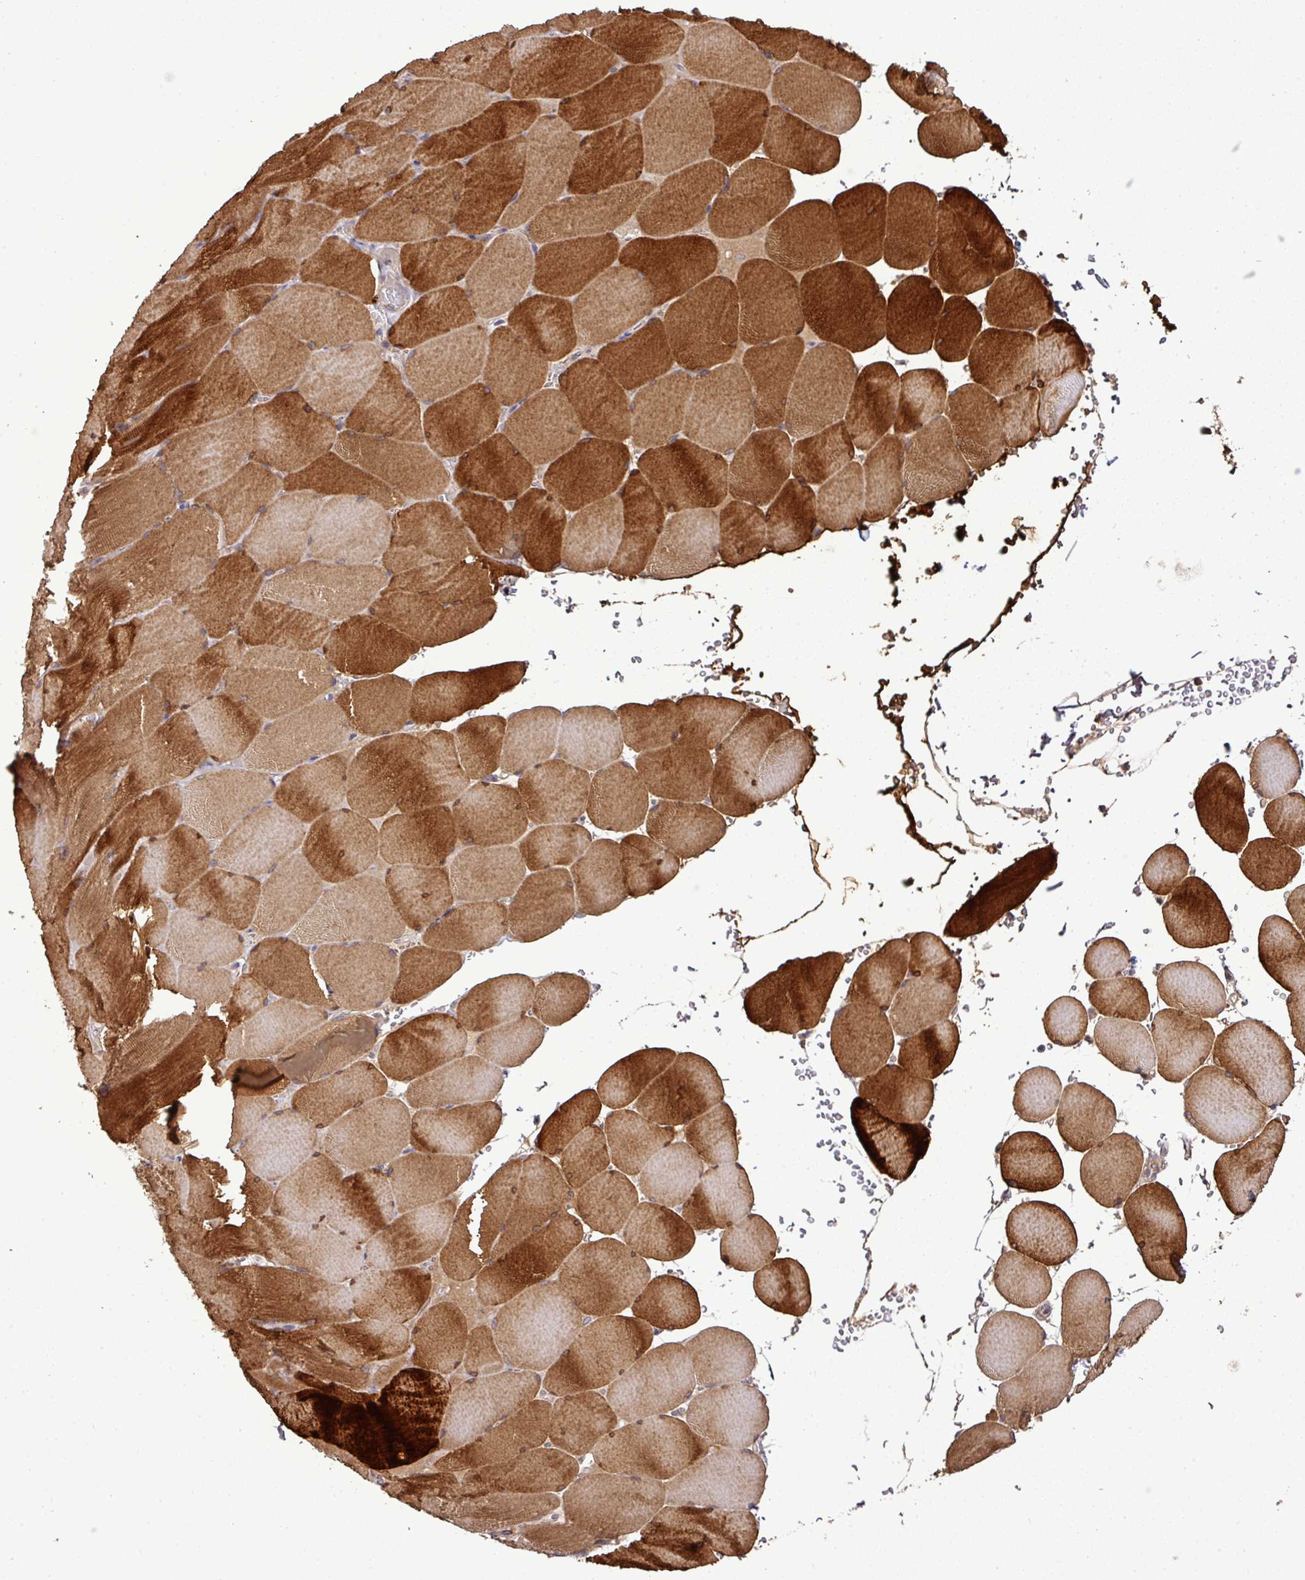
{"staining": {"intensity": "strong", "quantity": ">75%", "location": "cytoplasmic/membranous"}, "tissue": "skeletal muscle", "cell_type": "Myocytes", "image_type": "normal", "snomed": [{"axis": "morphology", "description": "Normal tissue, NOS"}, {"axis": "topography", "description": "Skeletal muscle"}, {"axis": "topography", "description": "Head-Neck"}], "caption": "This histopathology image displays IHC staining of unremarkable human skeletal muscle, with high strong cytoplasmic/membranous expression in approximately >75% of myocytes.", "gene": "TMEM107", "patient": {"sex": "male", "age": 66}}